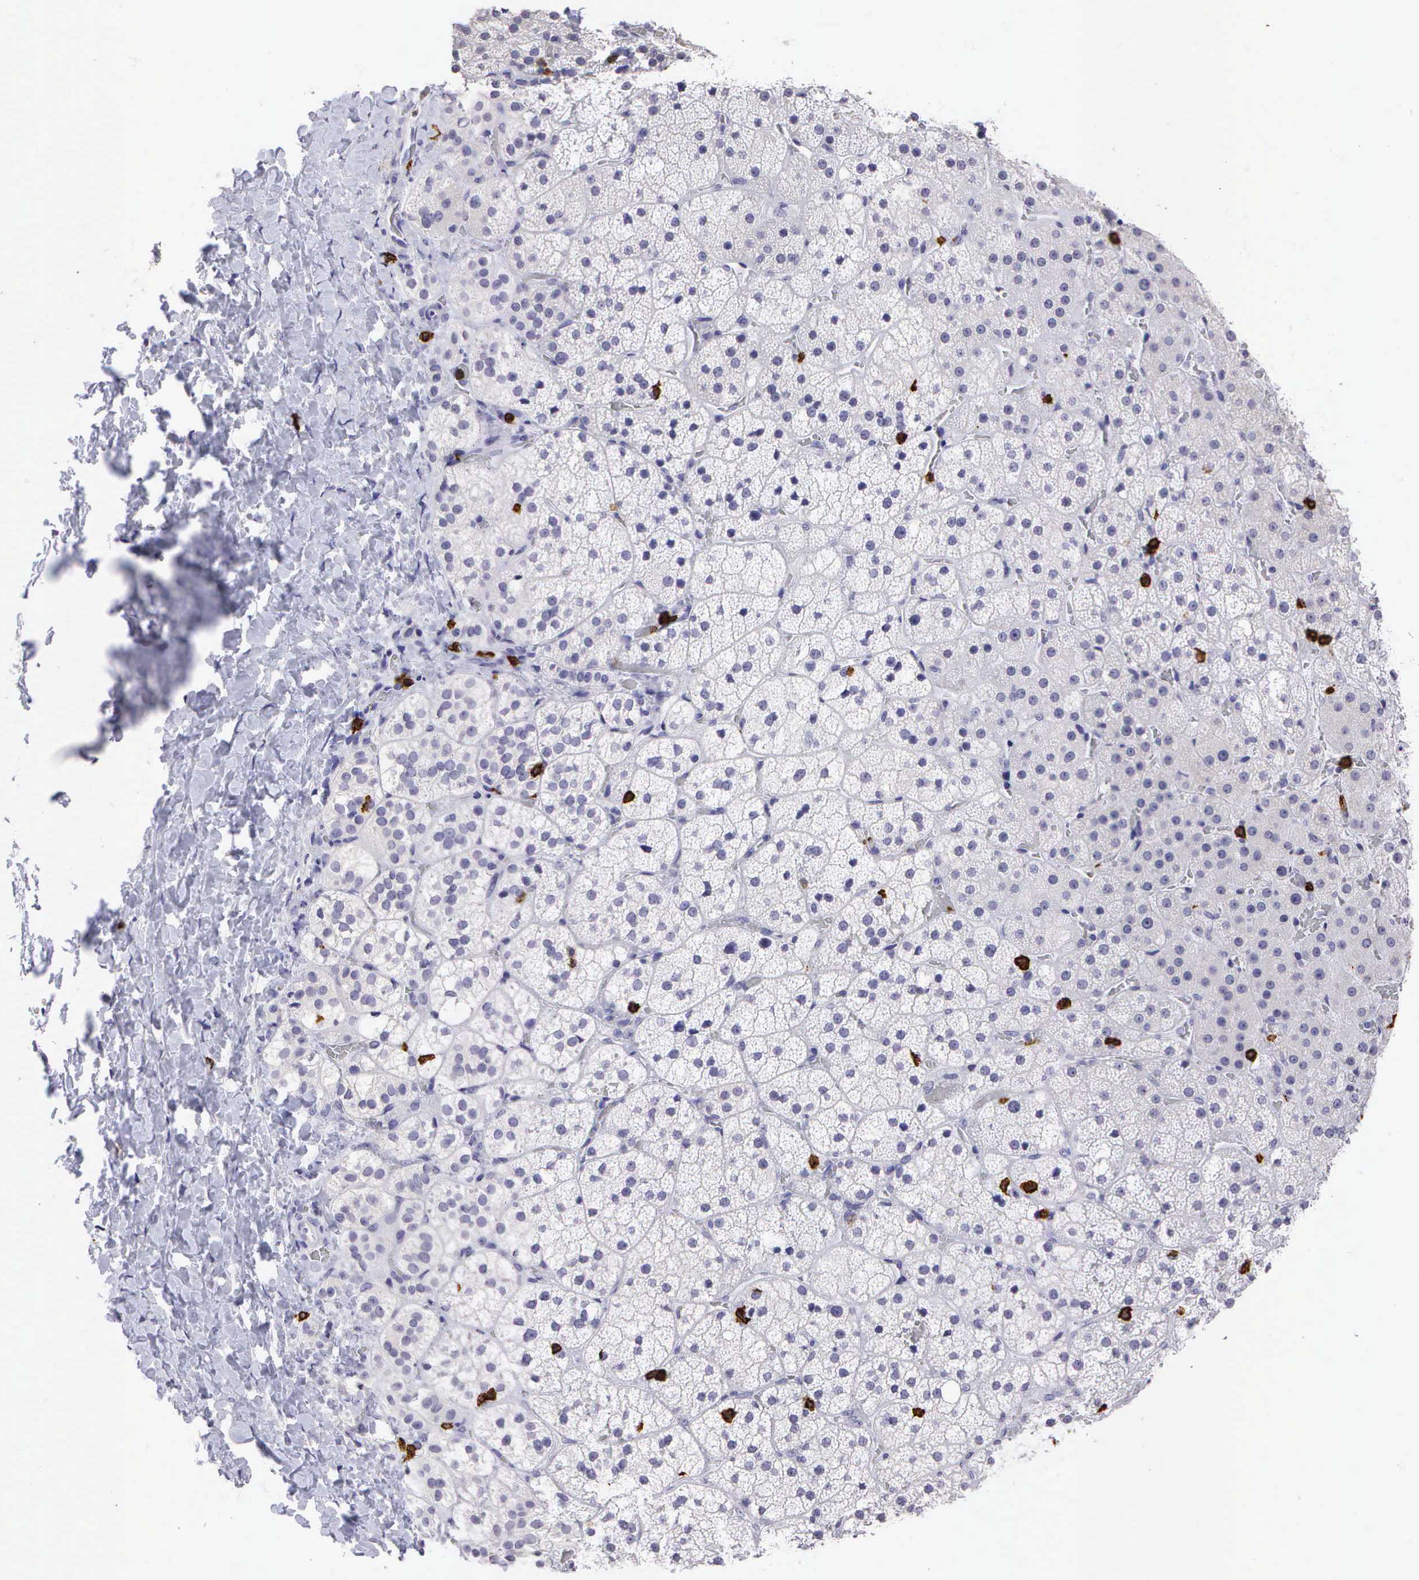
{"staining": {"intensity": "negative", "quantity": "none", "location": "none"}, "tissue": "adrenal gland", "cell_type": "Glandular cells", "image_type": "normal", "snomed": [{"axis": "morphology", "description": "Normal tissue, NOS"}, {"axis": "topography", "description": "Adrenal gland"}], "caption": "There is no significant expression in glandular cells of adrenal gland. (Immunohistochemistry, brightfield microscopy, high magnification).", "gene": "CD8A", "patient": {"sex": "male", "age": 53}}